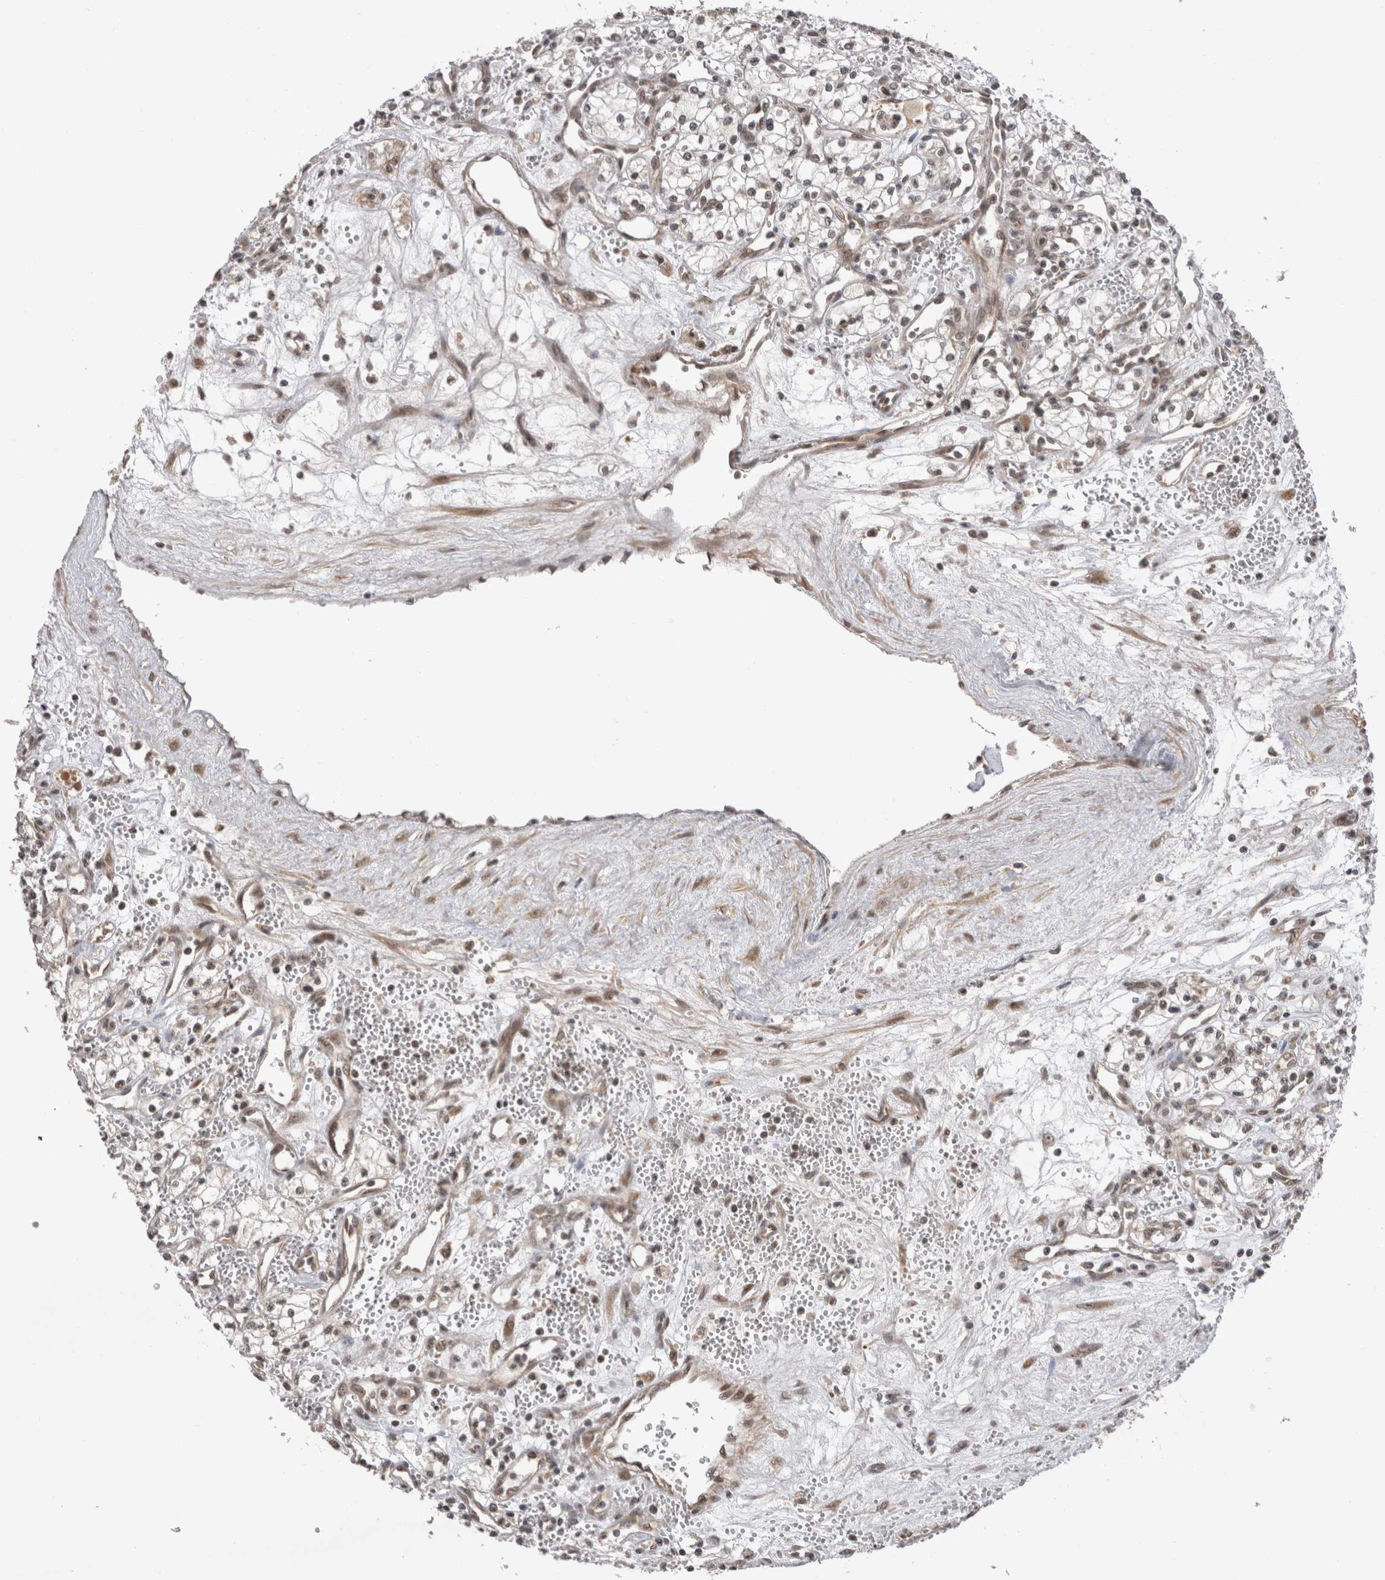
{"staining": {"intensity": "weak", "quantity": ">75%", "location": "nuclear"}, "tissue": "renal cancer", "cell_type": "Tumor cells", "image_type": "cancer", "snomed": [{"axis": "morphology", "description": "Adenocarcinoma, NOS"}, {"axis": "topography", "description": "Kidney"}], "caption": "Brown immunohistochemical staining in renal adenocarcinoma demonstrates weak nuclear expression in approximately >75% of tumor cells.", "gene": "TMEM65", "patient": {"sex": "male", "age": 59}}